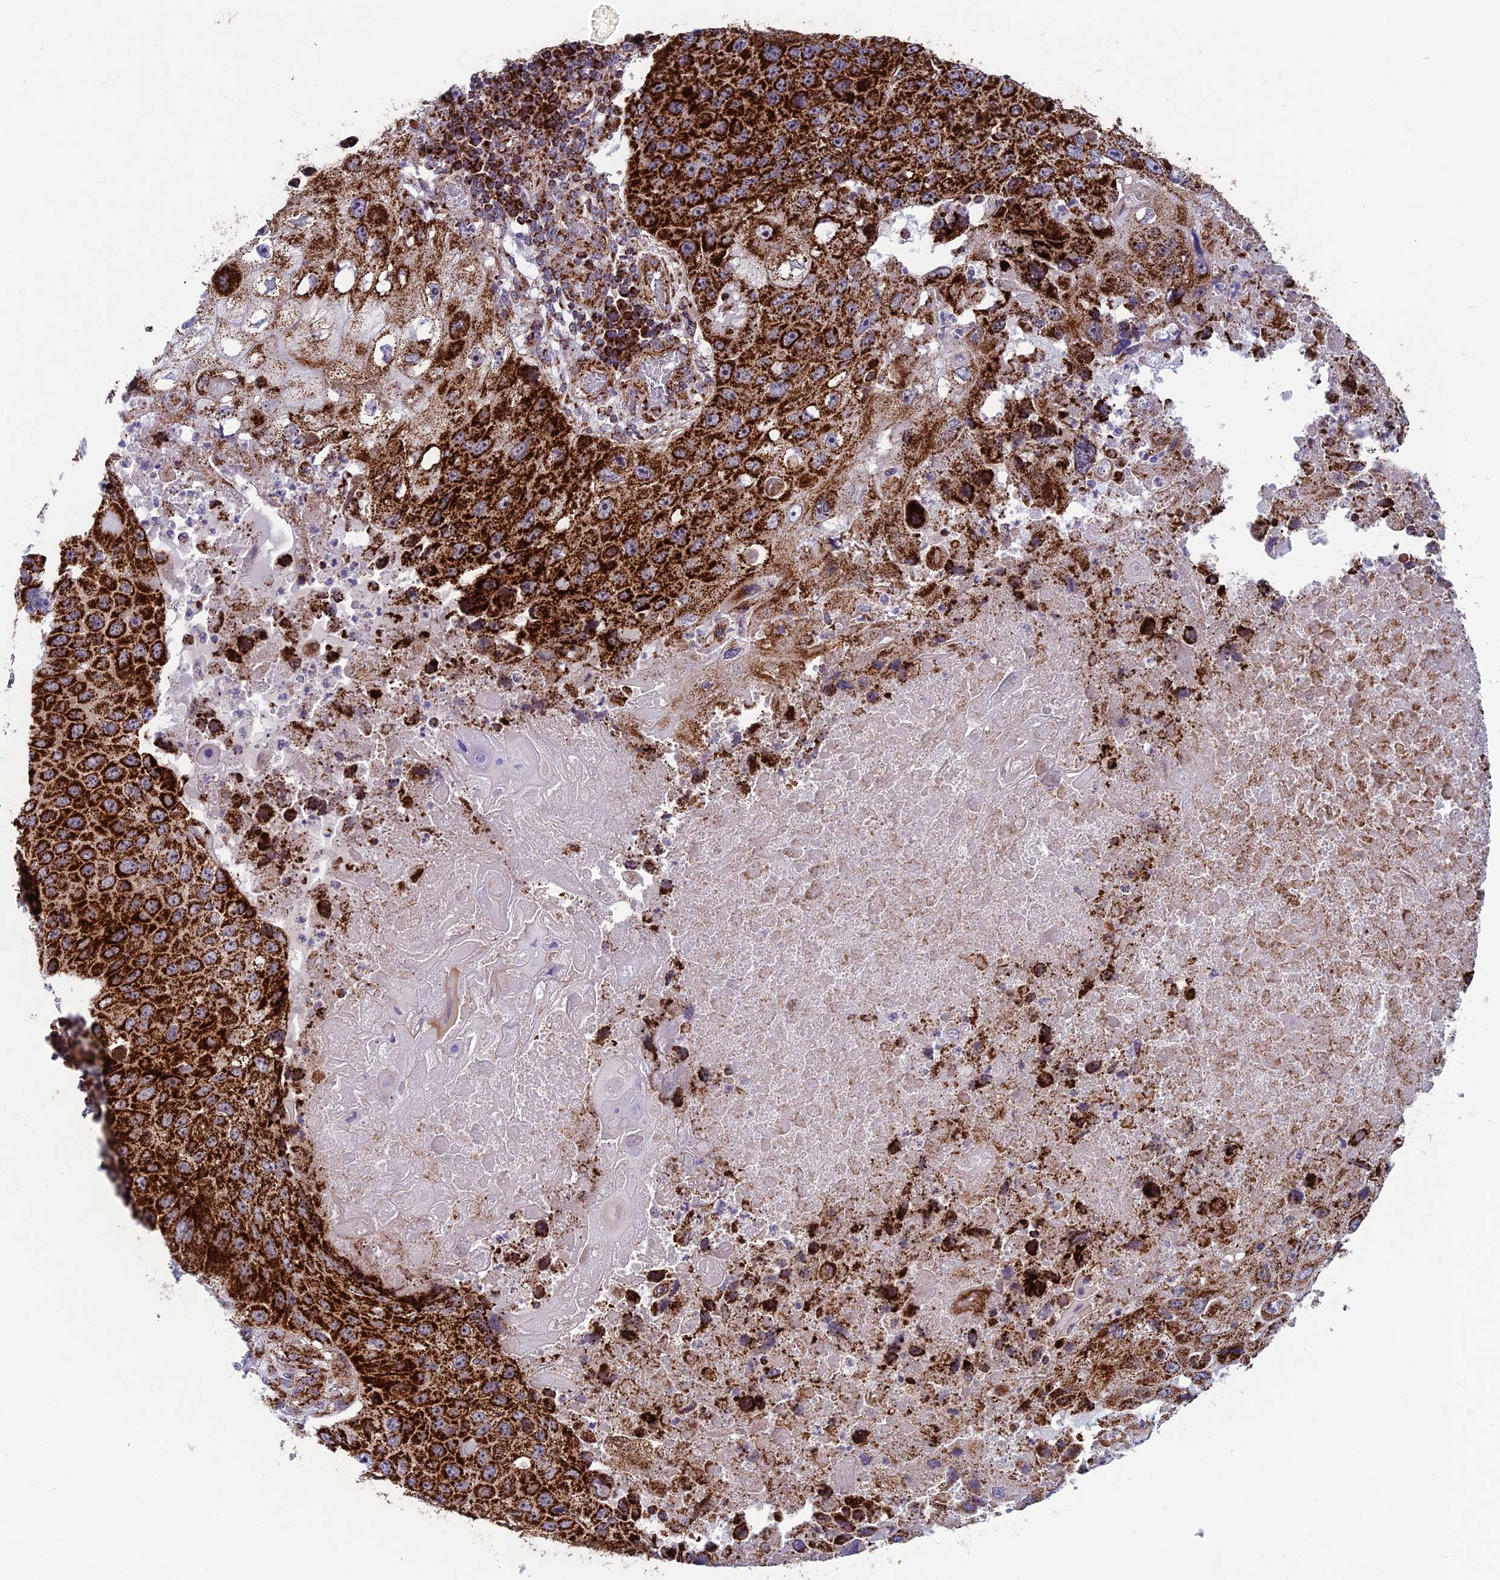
{"staining": {"intensity": "strong", "quantity": ">75%", "location": "cytoplasmic/membranous"}, "tissue": "lung cancer", "cell_type": "Tumor cells", "image_type": "cancer", "snomed": [{"axis": "morphology", "description": "Squamous cell carcinoma, NOS"}, {"axis": "topography", "description": "Lung"}], "caption": "A high-resolution micrograph shows IHC staining of lung cancer, which exhibits strong cytoplasmic/membranous positivity in about >75% of tumor cells.", "gene": "MRPS18B", "patient": {"sex": "male", "age": 61}}